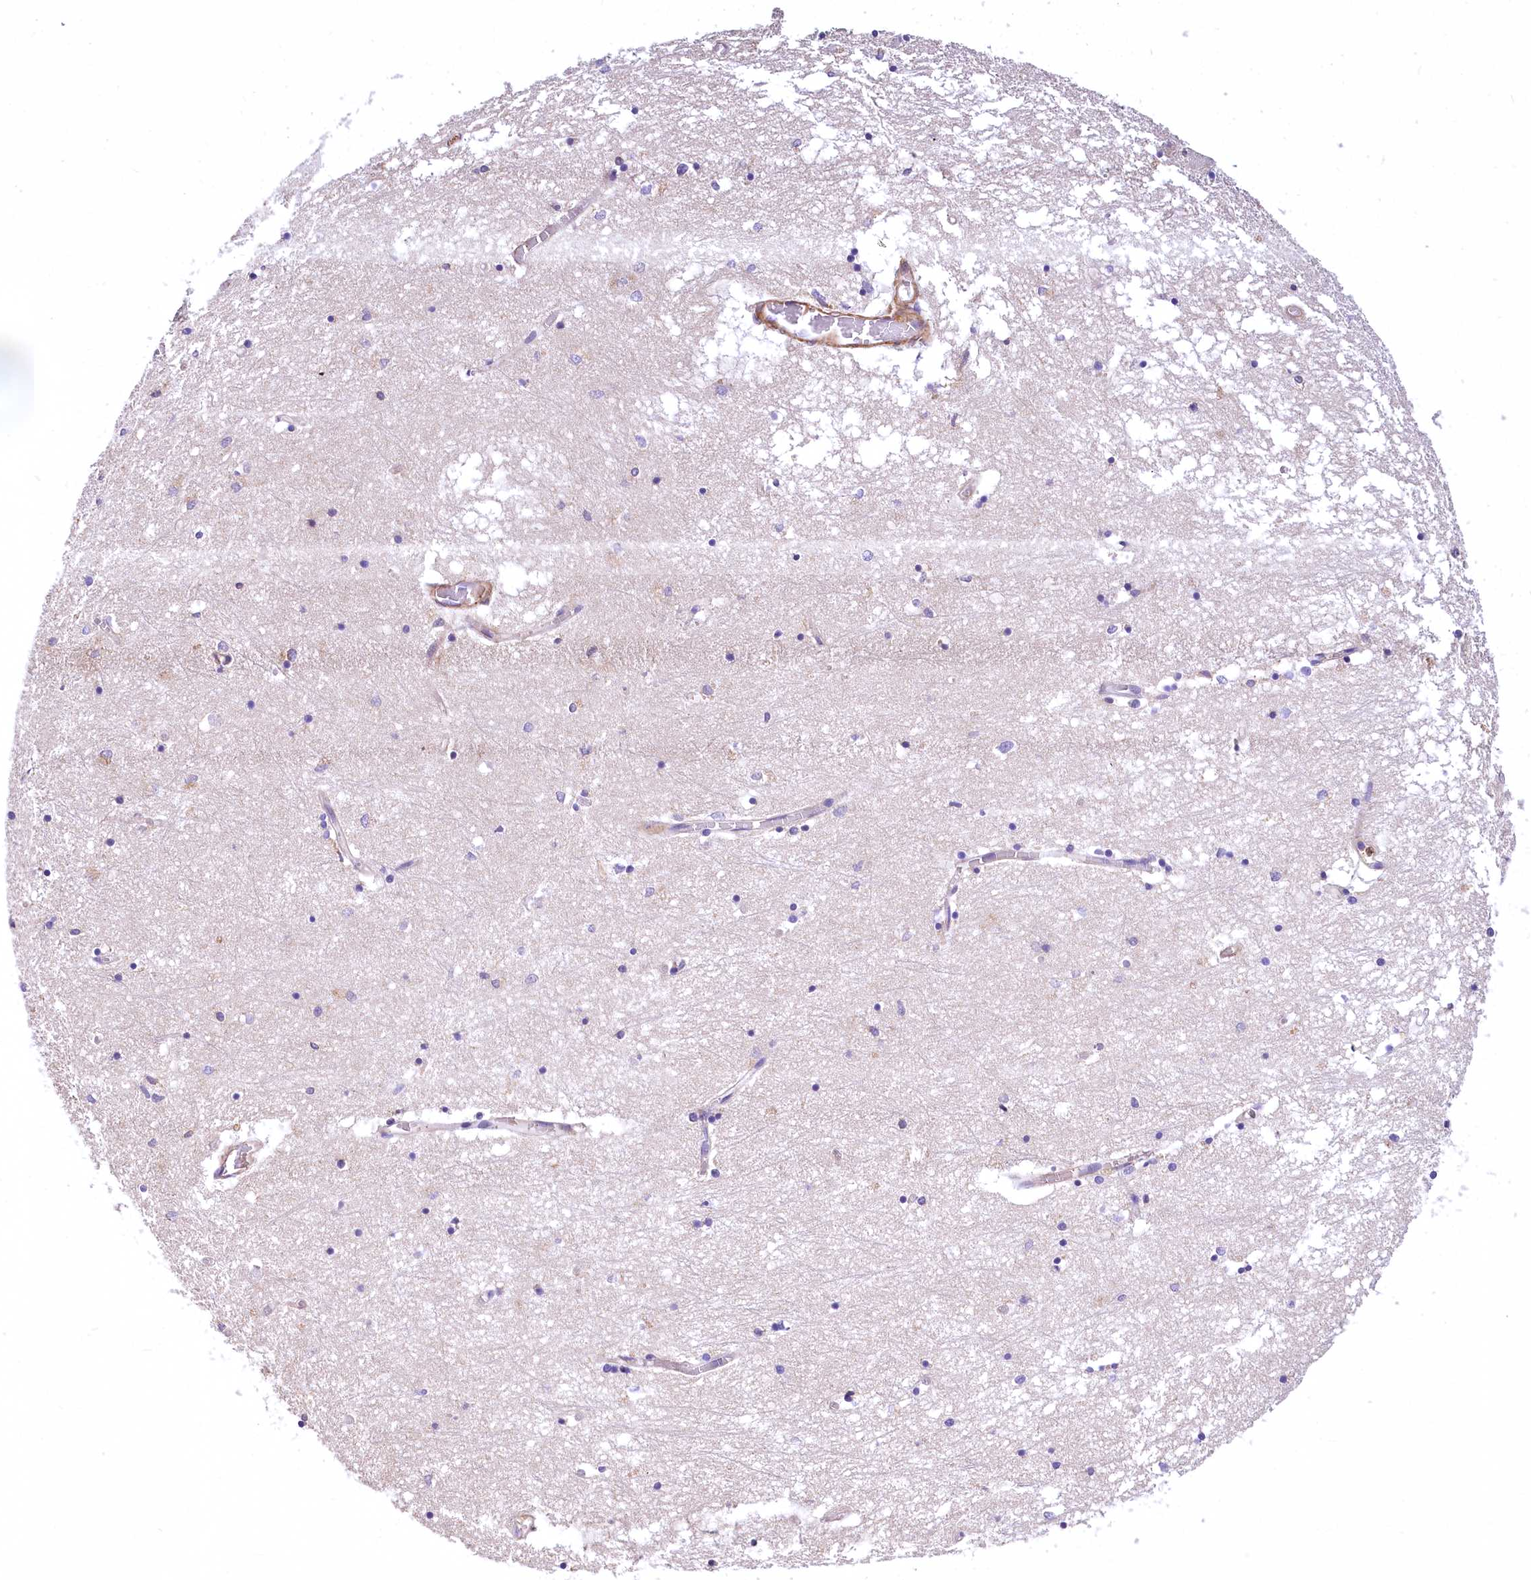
{"staining": {"intensity": "negative", "quantity": "none", "location": "none"}, "tissue": "hippocampus", "cell_type": "Glial cells", "image_type": "normal", "snomed": [{"axis": "morphology", "description": "Normal tissue, NOS"}, {"axis": "topography", "description": "Hippocampus"}], "caption": "This micrograph is of unremarkable hippocampus stained with IHC to label a protein in brown with the nuclei are counter-stained blue. There is no positivity in glial cells. Brightfield microscopy of immunohistochemistry stained with DAB (3,3'-diaminobenzidine) (brown) and hematoxylin (blue), captured at high magnification.", "gene": "DPP3", "patient": {"sex": "male", "age": 70}}